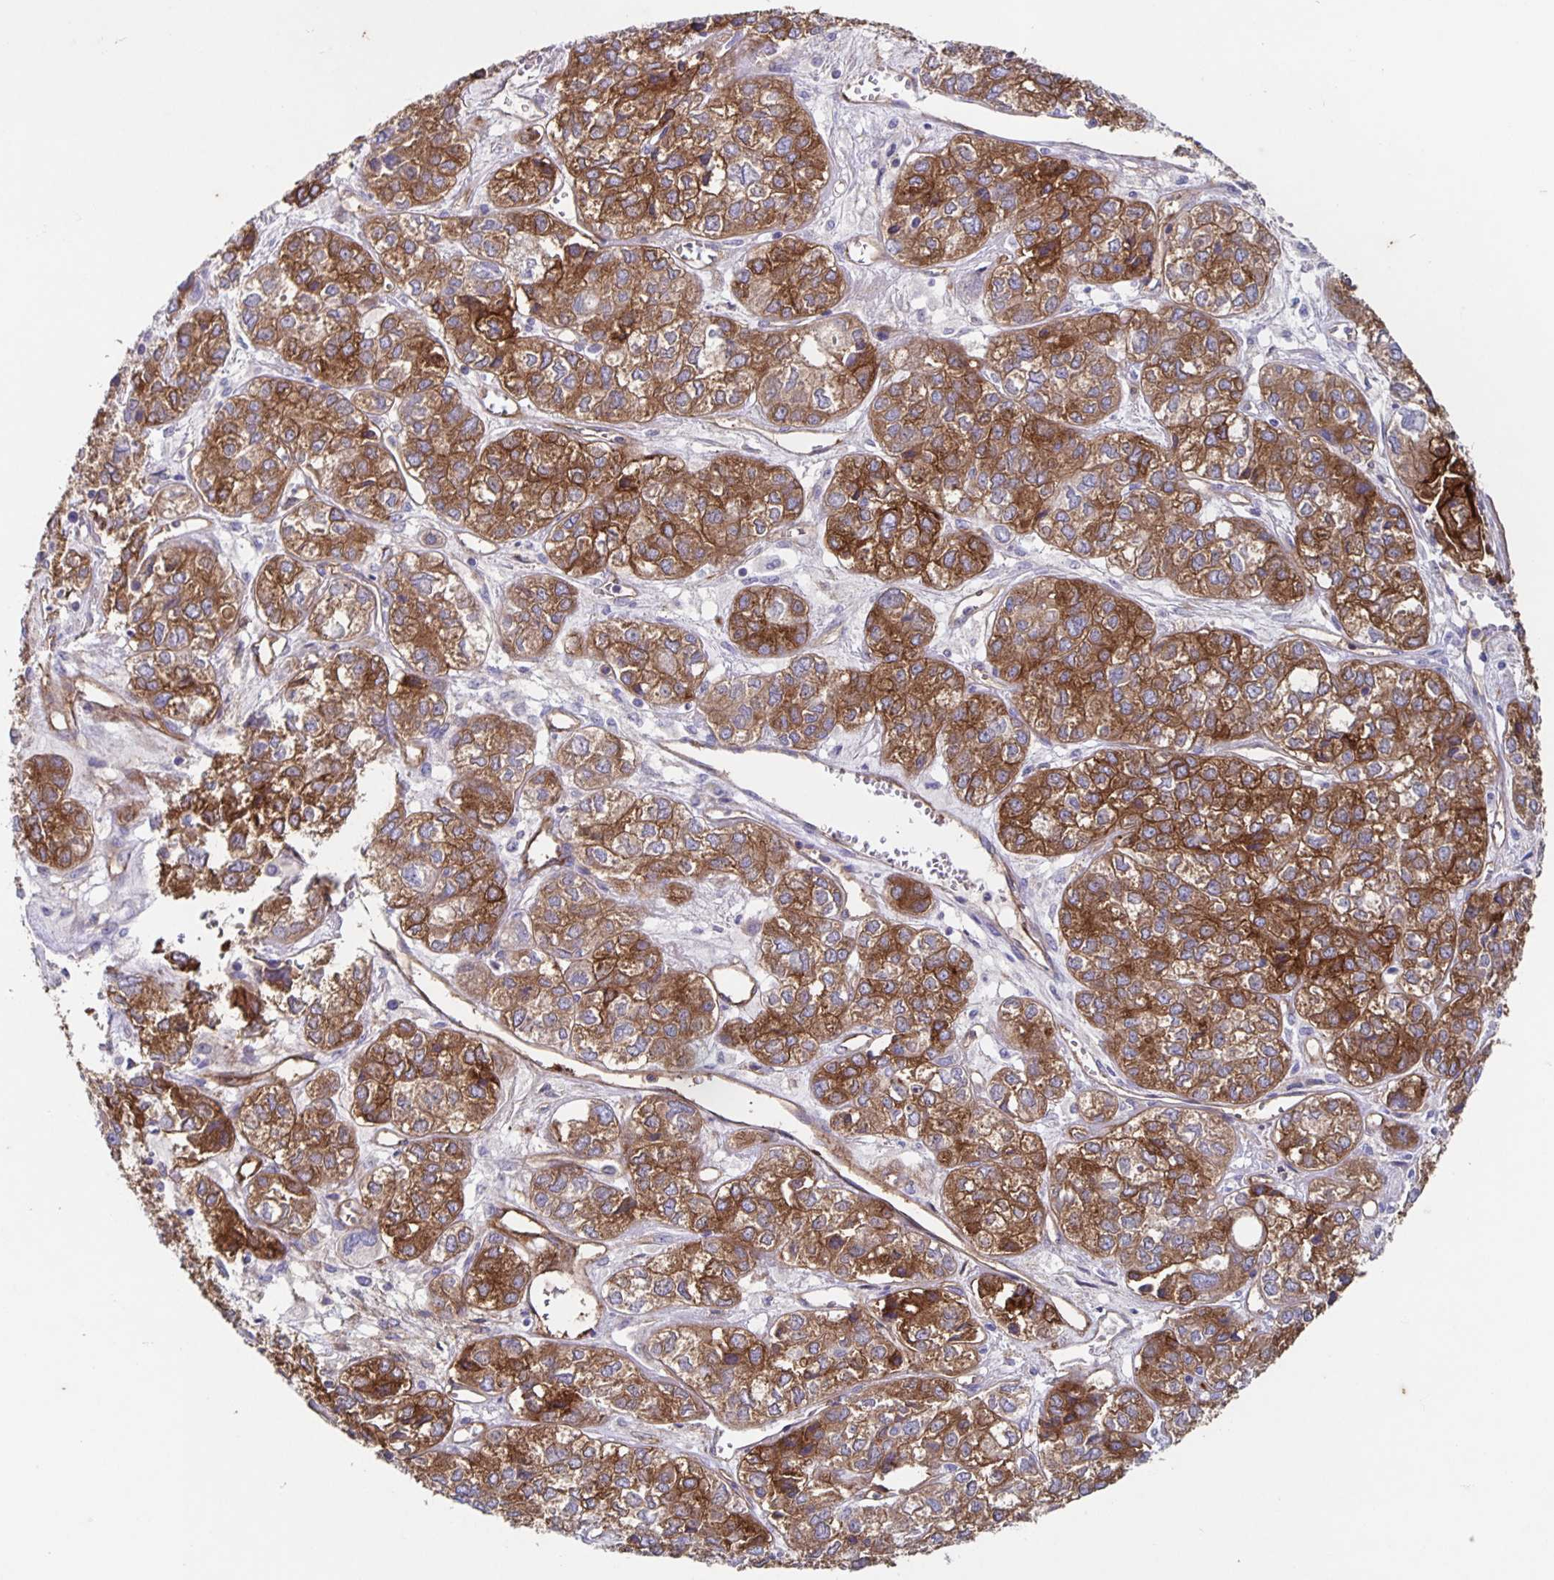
{"staining": {"intensity": "strong", "quantity": ">75%", "location": "cytoplasmic/membranous"}, "tissue": "ovarian cancer", "cell_type": "Tumor cells", "image_type": "cancer", "snomed": [{"axis": "morphology", "description": "Carcinoma, endometroid"}, {"axis": "topography", "description": "Ovary"}], "caption": "A brown stain highlights strong cytoplasmic/membranous expression of a protein in ovarian cancer (endometroid carcinoma) tumor cells.", "gene": "ITGA2", "patient": {"sex": "female", "age": 64}}